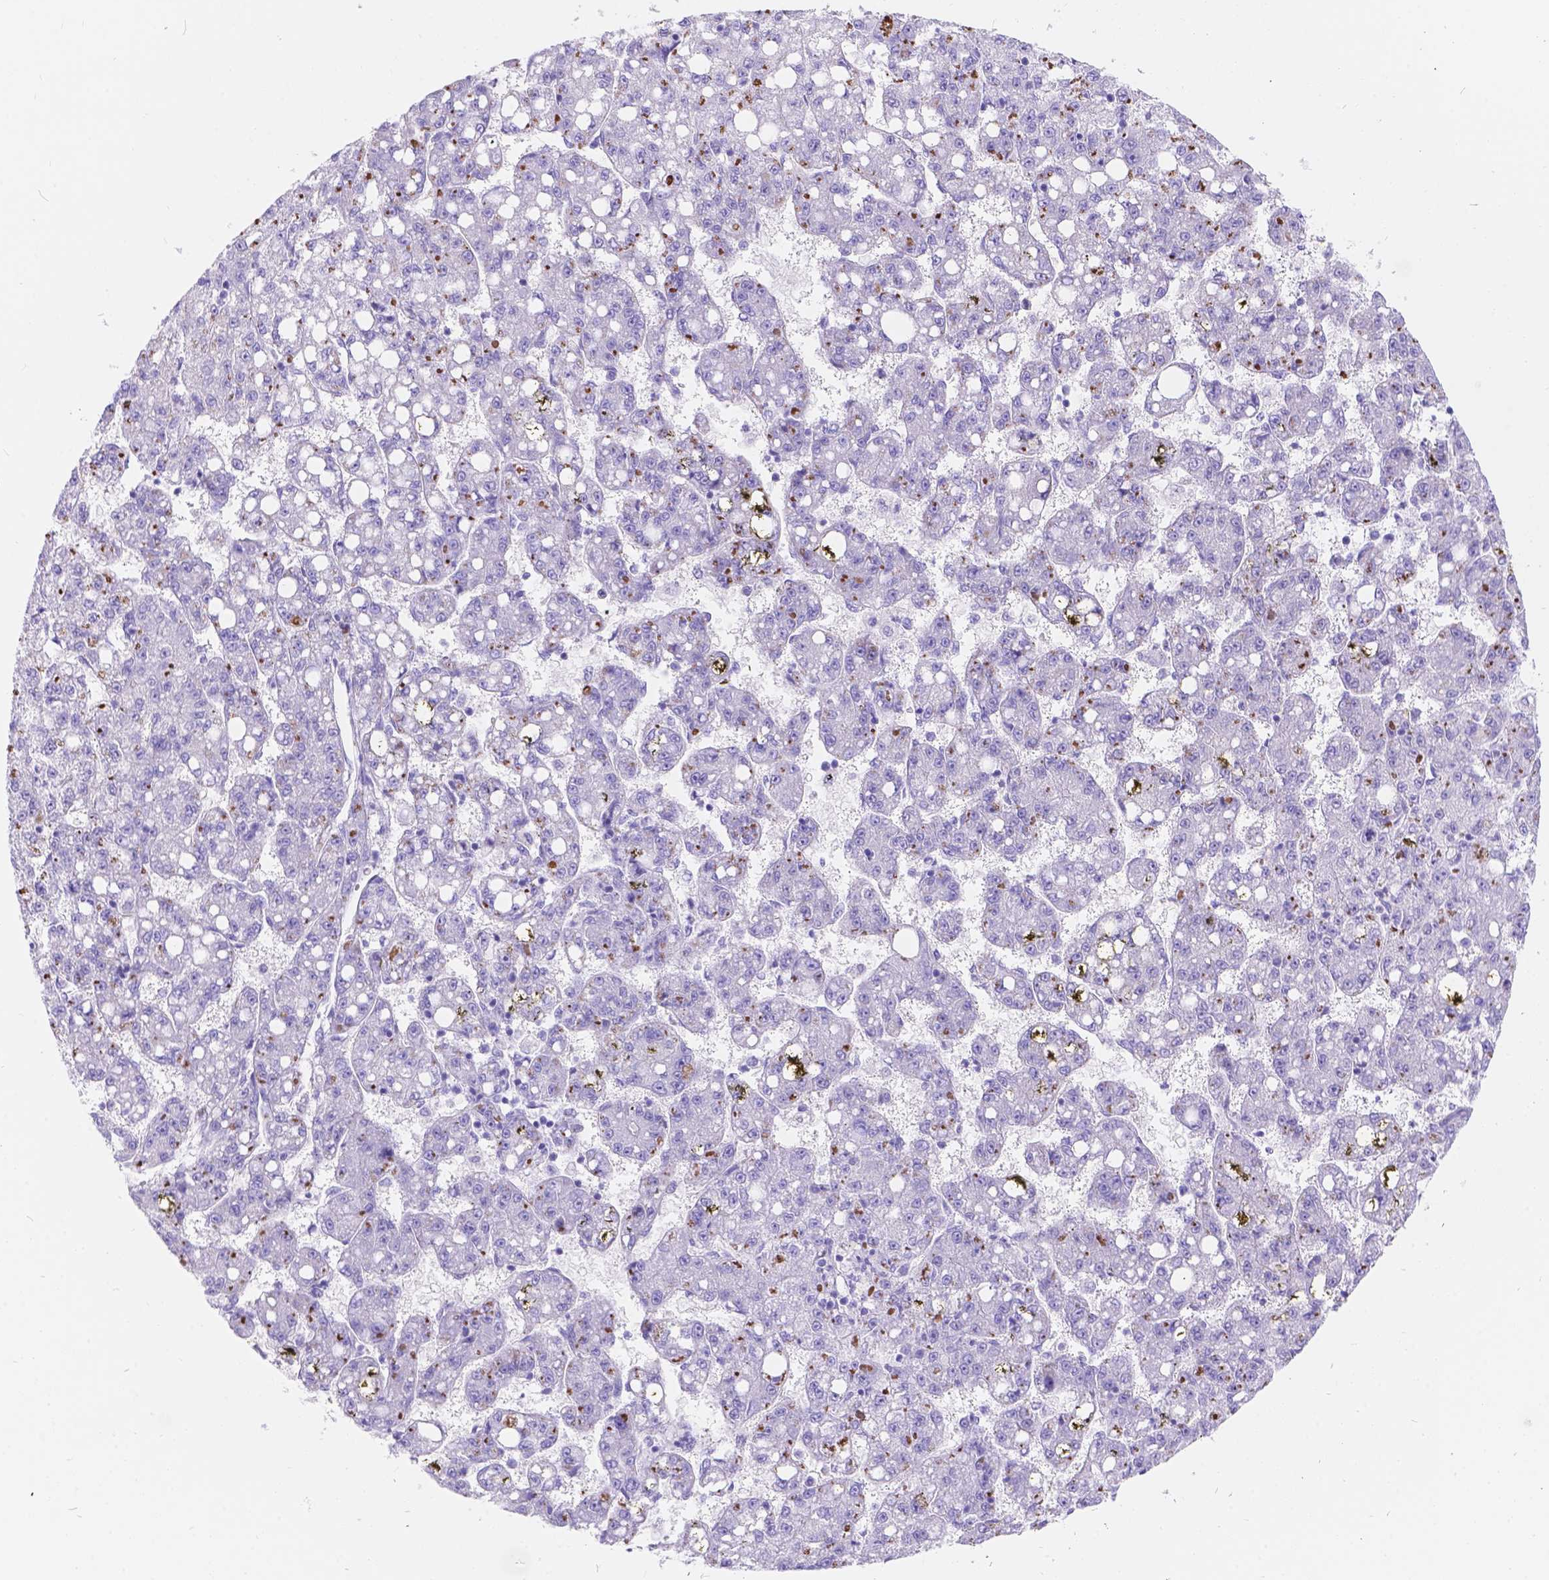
{"staining": {"intensity": "negative", "quantity": "none", "location": "none"}, "tissue": "liver cancer", "cell_type": "Tumor cells", "image_type": "cancer", "snomed": [{"axis": "morphology", "description": "Carcinoma, Hepatocellular, NOS"}, {"axis": "topography", "description": "Liver"}], "caption": "IHC of hepatocellular carcinoma (liver) shows no staining in tumor cells.", "gene": "KLHL10", "patient": {"sex": "female", "age": 65}}